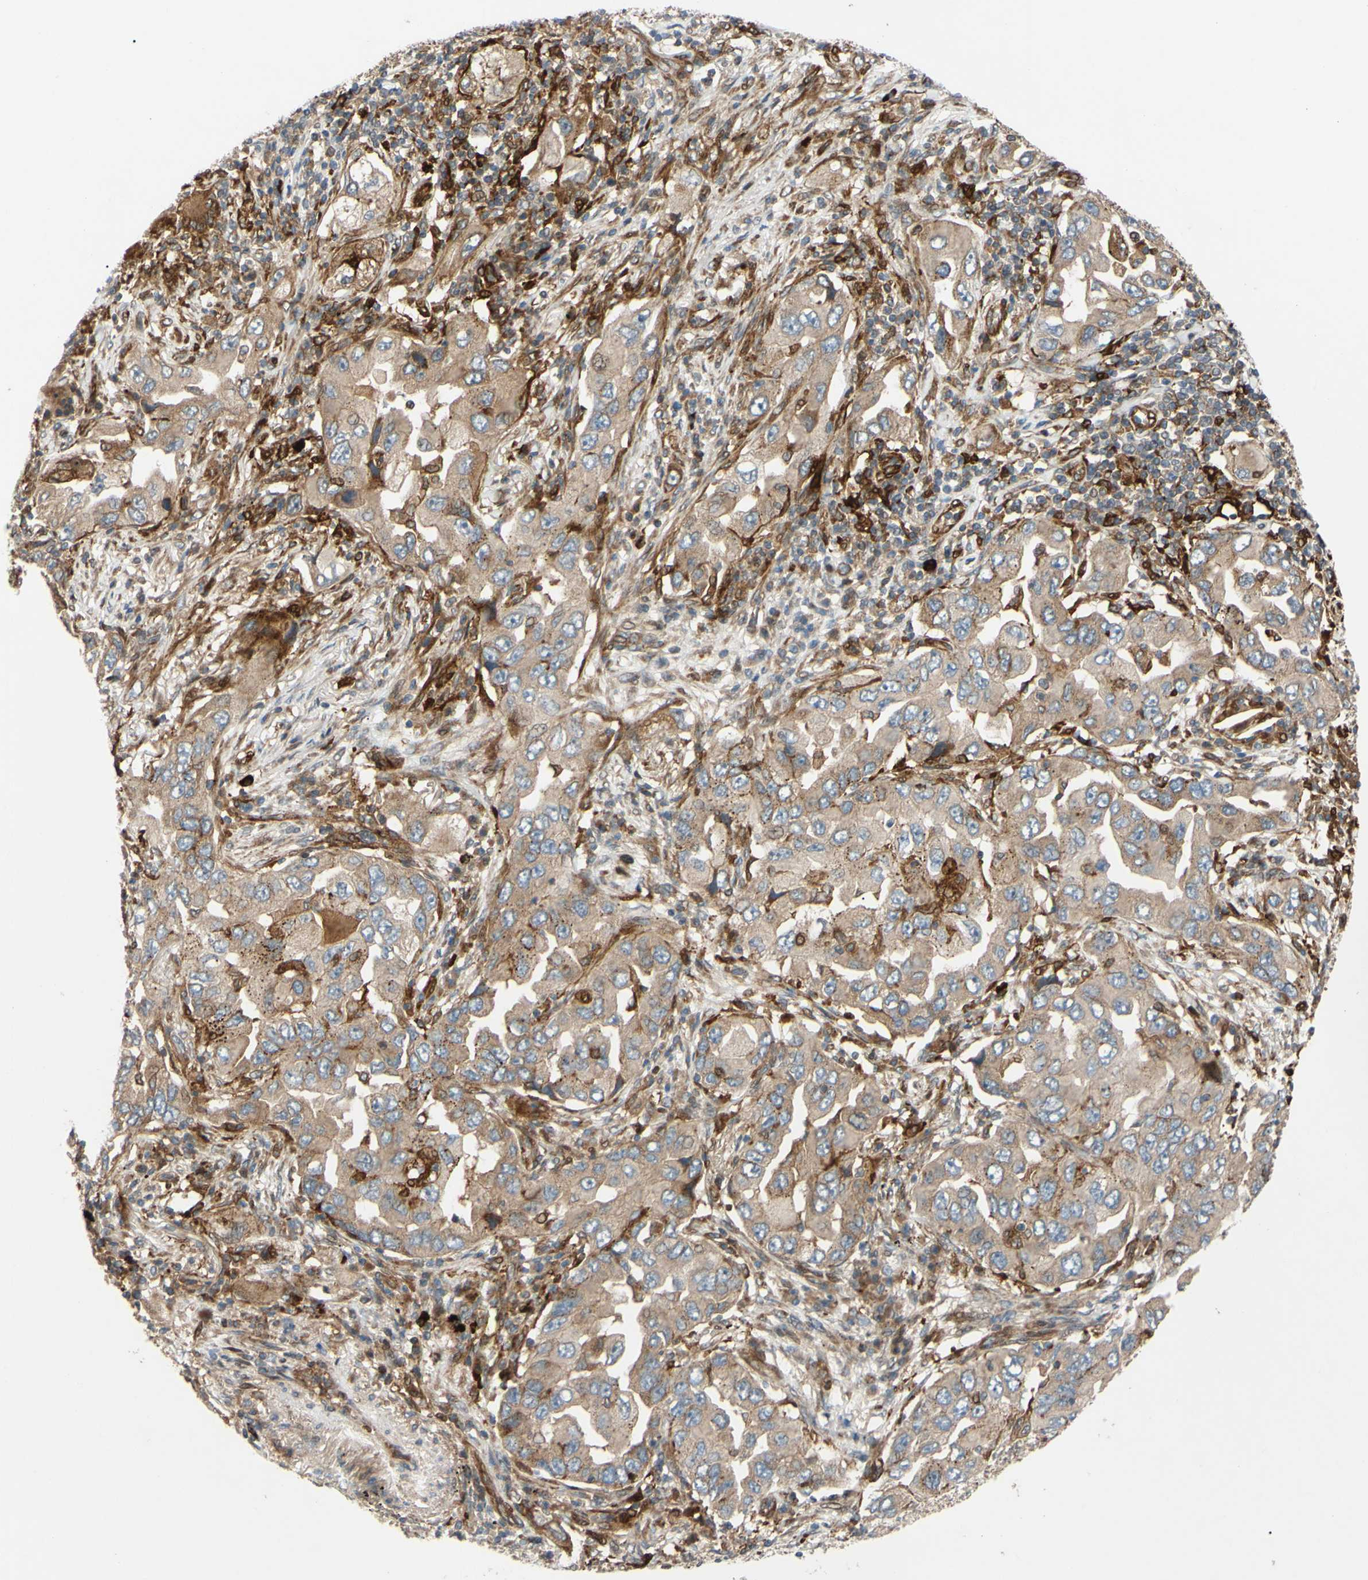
{"staining": {"intensity": "moderate", "quantity": ">75%", "location": "cytoplasmic/membranous"}, "tissue": "lung cancer", "cell_type": "Tumor cells", "image_type": "cancer", "snomed": [{"axis": "morphology", "description": "Adenocarcinoma, NOS"}, {"axis": "topography", "description": "Lung"}], "caption": "Human lung adenocarcinoma stained for a protein (brown) displays moderate cytoplasmic/membranous positive expression in about >75% of tumor cells.", "gene": "SPTLC1", "patient": {"sex": "female", "age": 65}}